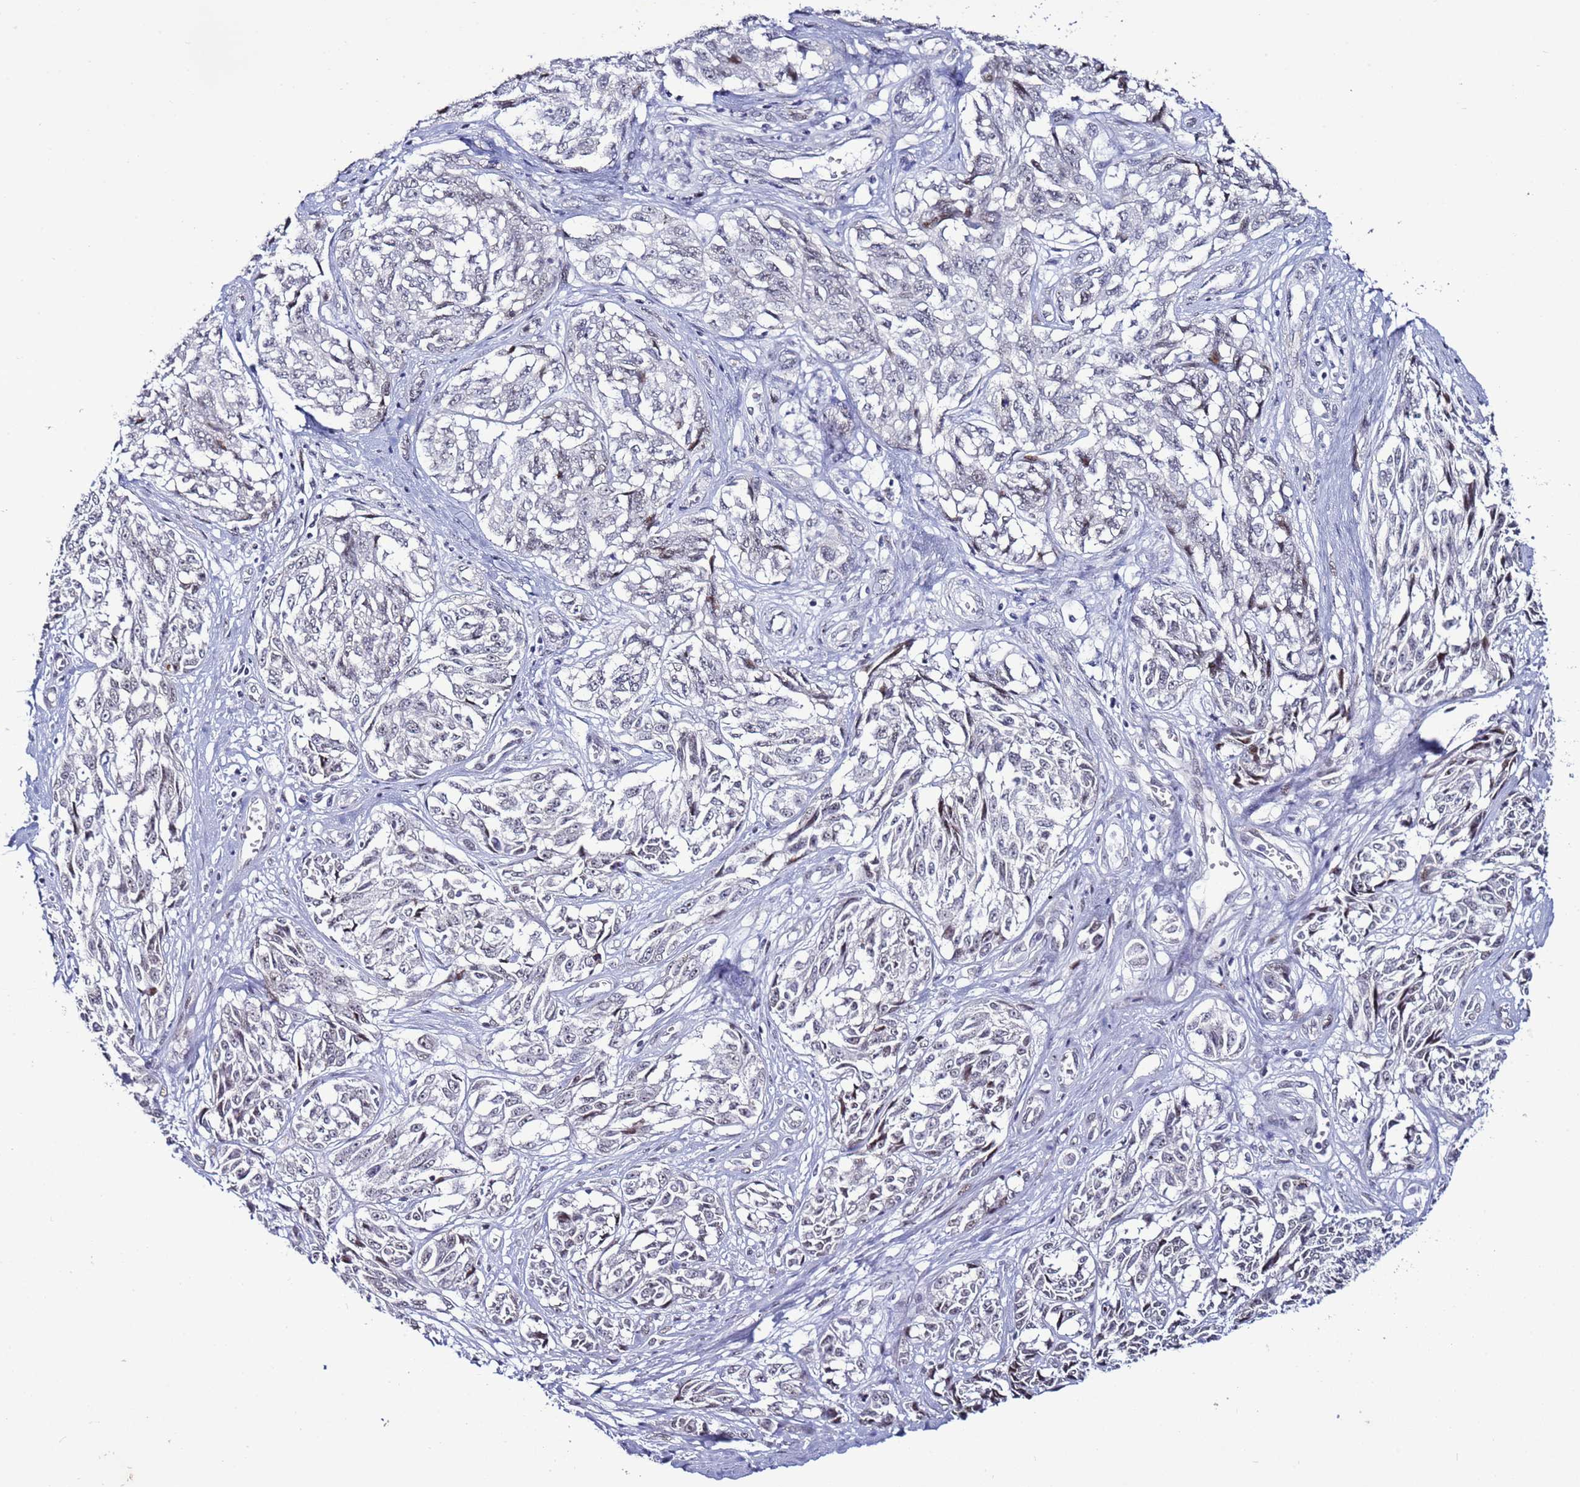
{"staining": {"intensity": "negative", "quantity": "none", "location": "none"}, "tissue": "melanoma", "cell_type": "Tumor cells", "image_type": "cancer", "snomed": [{"axis": "morphology", "description": "Malignant melanoma, NOS"}, {"axis": "topography", "description": "Skin"}], "caption": "A histopathology image of melanoma stained for a protein demonstrates no brown staining in tumor cells.", "gene": "PSMA7", "patient": {"sex": "female", "age": 64}}